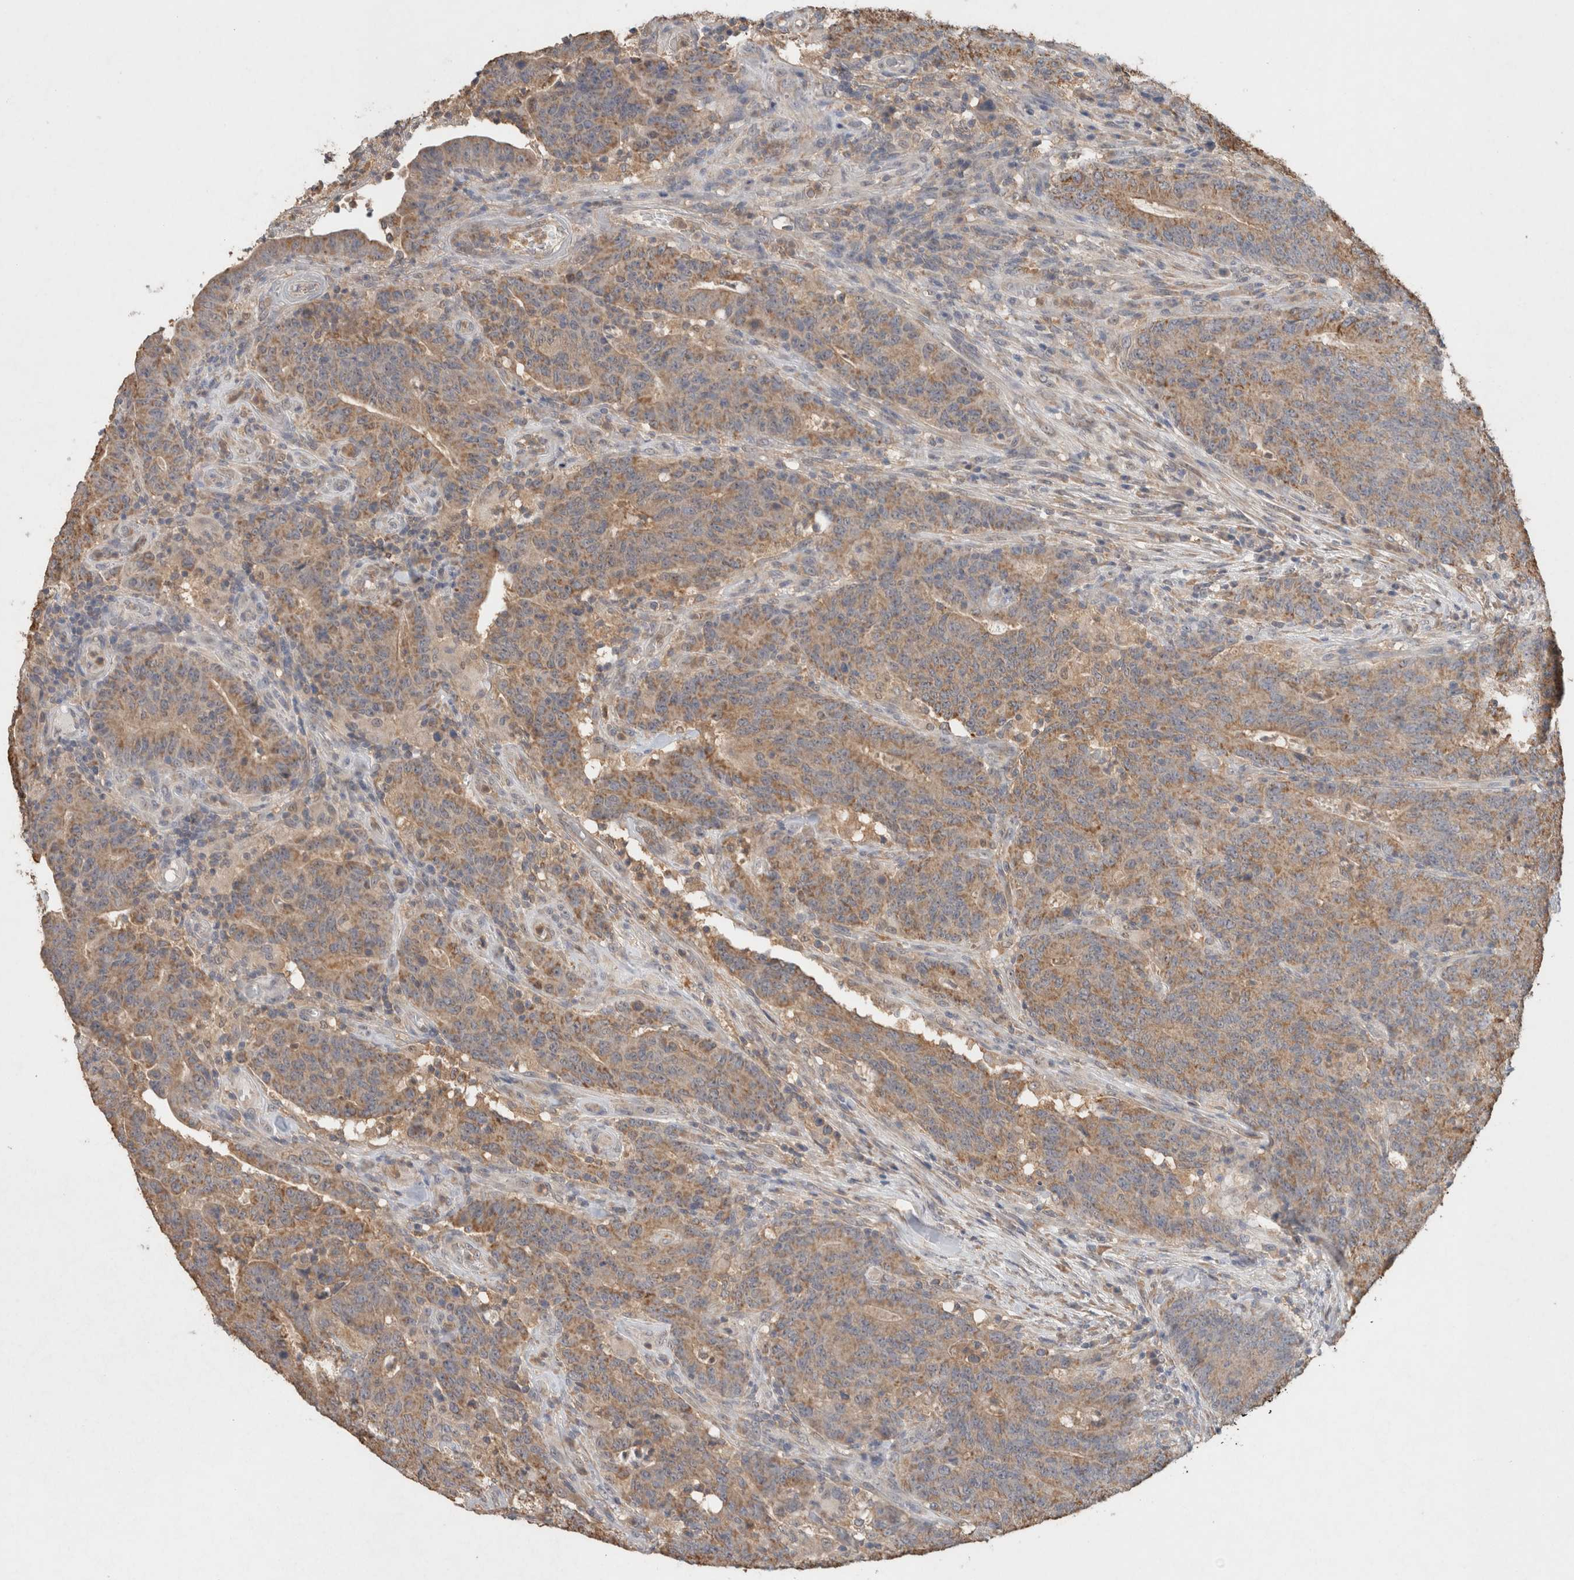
{"staining": {"intensity": "moderate", "quantity": ">75%", "location": "cytoplasmic/membranous"}, "tissue": "colorectal cancer", "cell_type": "Tumor cells", "image_type": "cancer", "snomed": [{"axis": "morphology", "description": "Normal tissue, NOS"}, {"axis": "morphology", "description": "Adenocarcinoma, NOS"}, {"axis": "topography", "description": "Colon"}], "caption": "IHC of human colorectal cancer (adenocarcinoma) exhibits medium levels of moderate cytoplasmic/membranous positivity in approximately >75% of tumor cells.", "gene": "RAB14", "patient": {"sex": "female", "age": 75}}